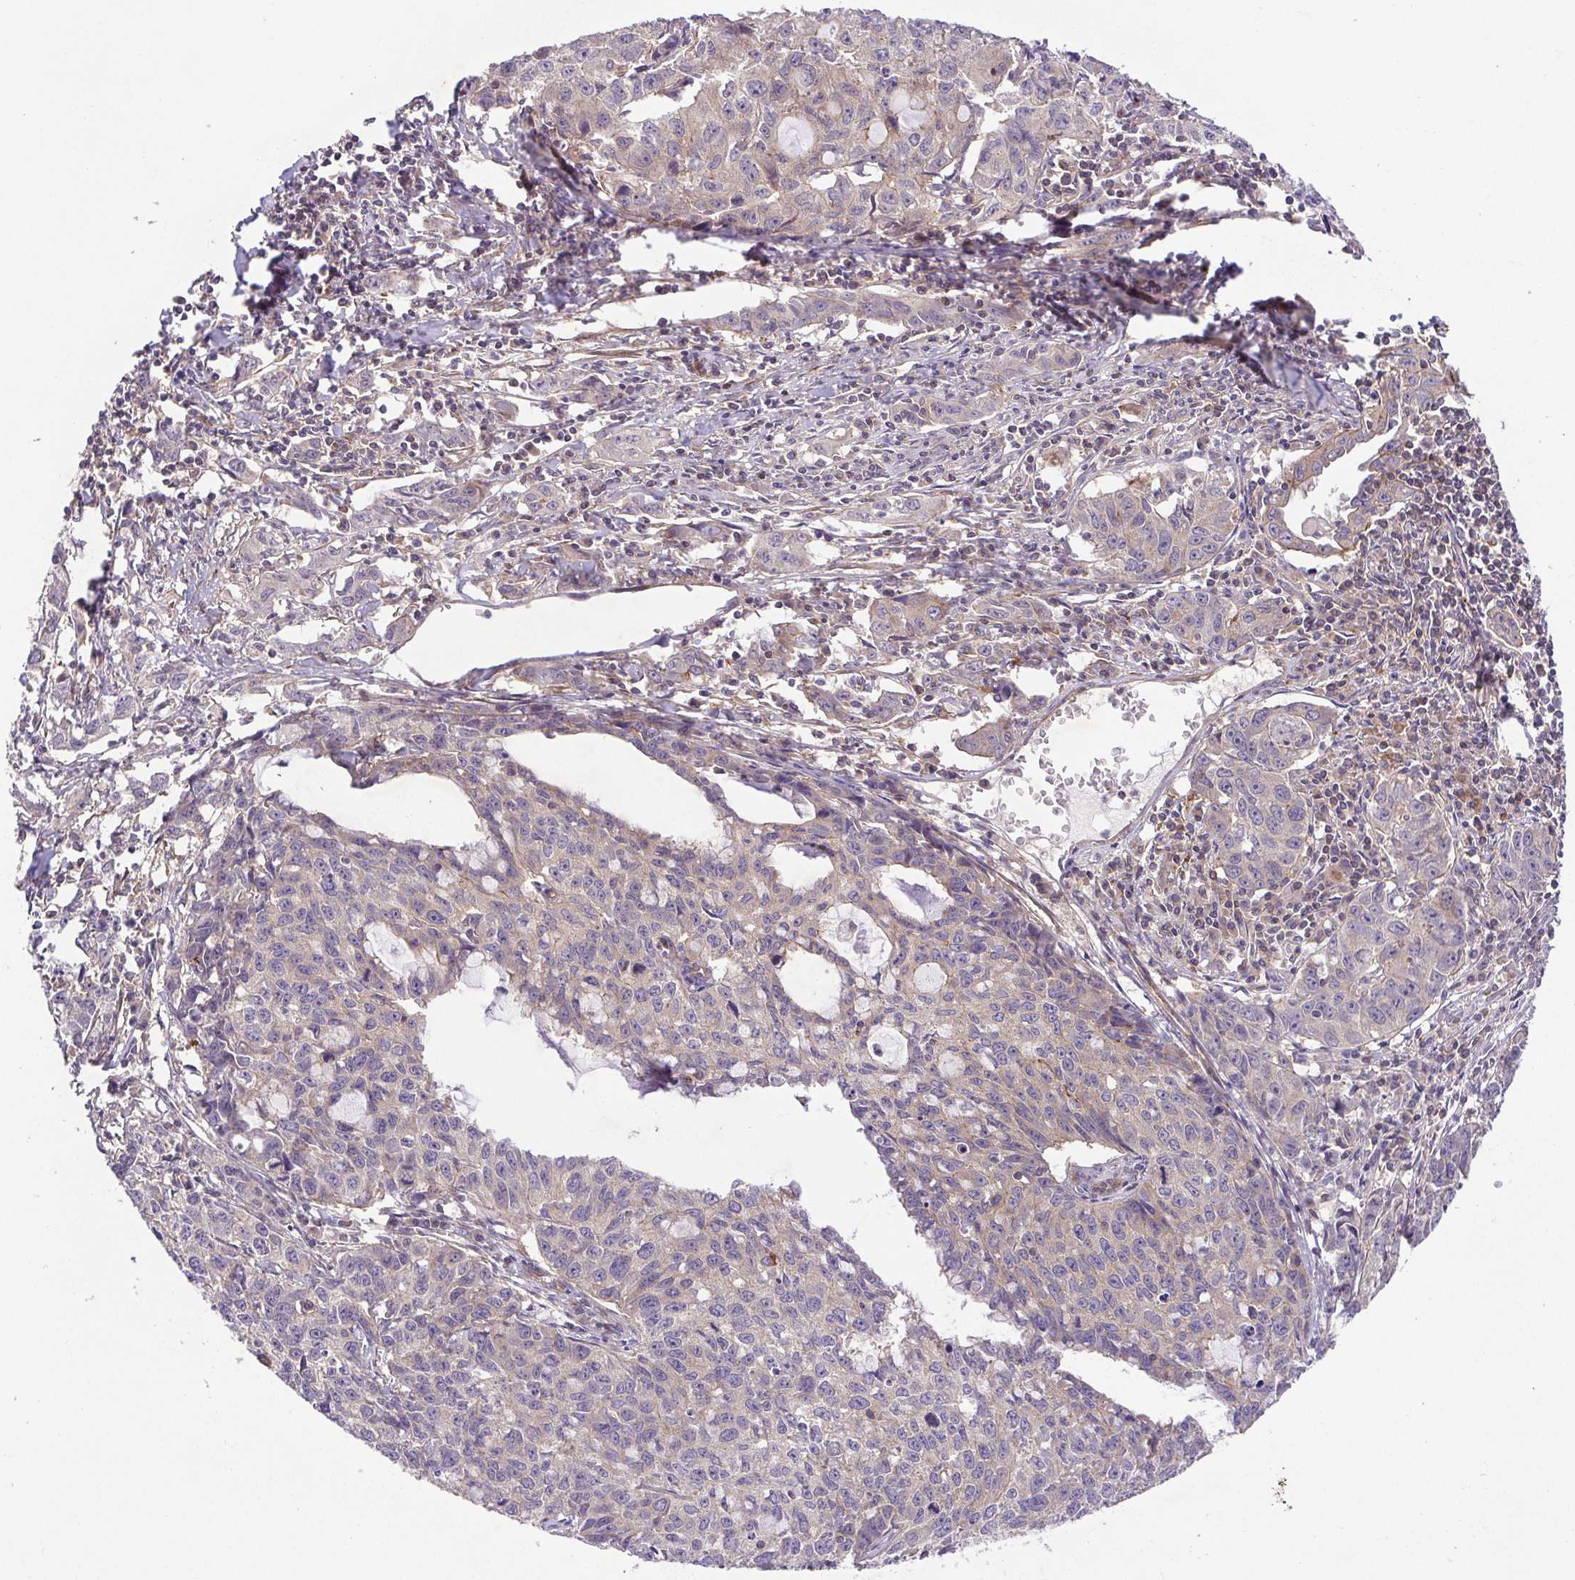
{"staining": {"intensity": "weak", "quantity": "25%-75%", "location": "cytoplasmic/membranous"}, "tissue": "cervical cancer", "cell_type": "Tumor cells", "image_type": "cancer", "snomed": [{"axis": "morphology", "description": "Squamous cell carcinoma, NOS"}, {"axis": "topography", "description": "Cervix"}], "caption": "Immunohistochemical staining of human cervical squamous cell carcinoma shows low levels of weak cytoplasmic/membranous protein positivity in approximately 25%-75% of tumor cells. (Stains: DAB in brown, nuclei in blue, Microscopy: brightfield microscopy at high magnification).", "gene": "IDE", "patient": {"sex": "female", "age": 28}}